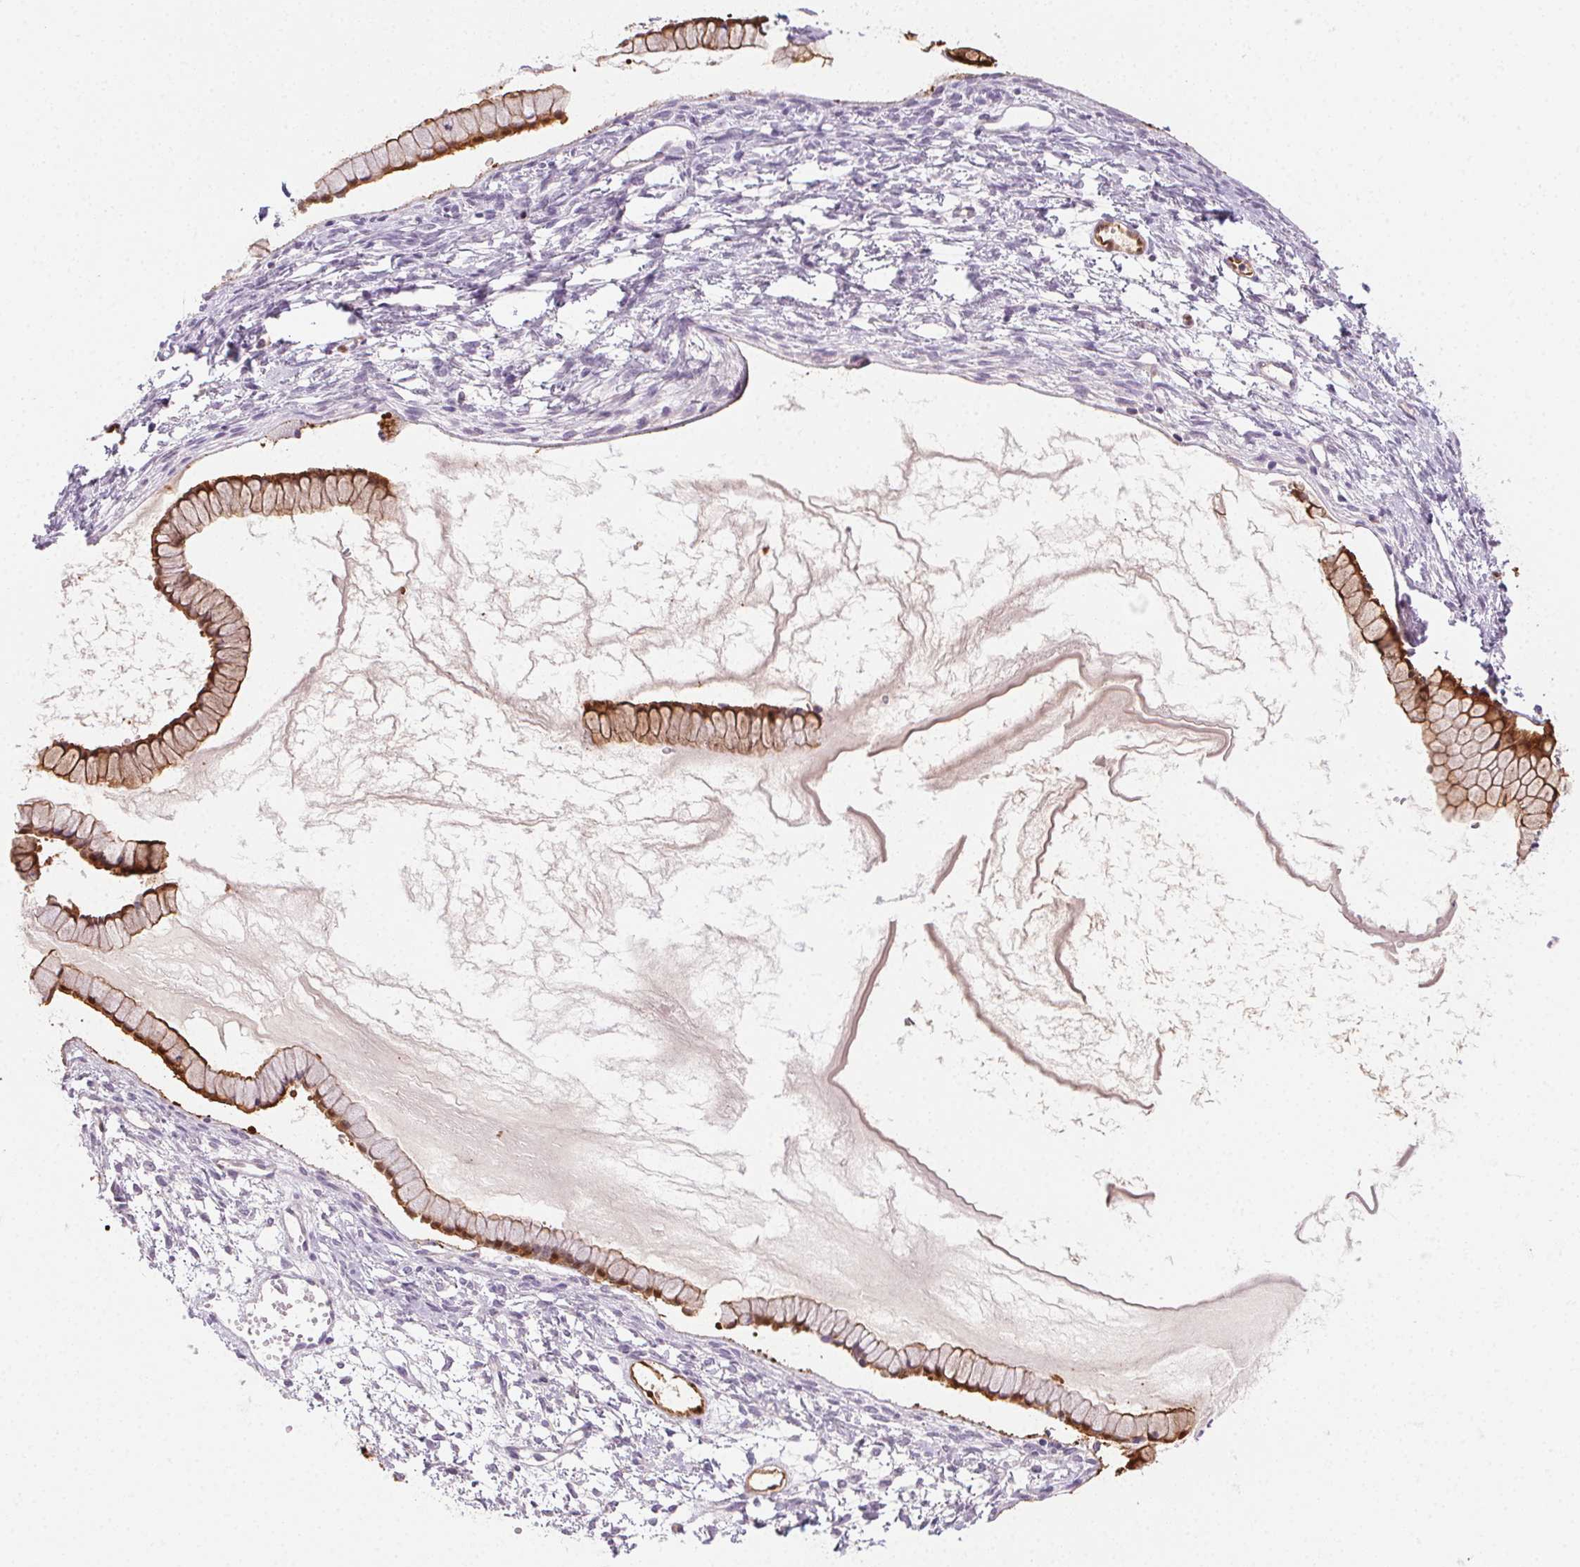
{"staining": {"intensity": "strong", "quantity": "25%-75%", "location": "cytoplasmic/membranous,nuclear"}, "tissue": "ovarian cancer", "cell_type": "Tumor cells", "image_type": "cancer", "snomed": [{"axis": "morphology", "description": "Cystadenocarcinoma, mucinous, NOS"}, {"axis": "topography", "description": "Ovary"}], "caption": "Mucinous cystadenocarcinoma (ovarian) stained with a protein marker shows strong staining in tumor cells.", "gene": "TMEM45A", "patient": {"sex": "female", "age": 41}}